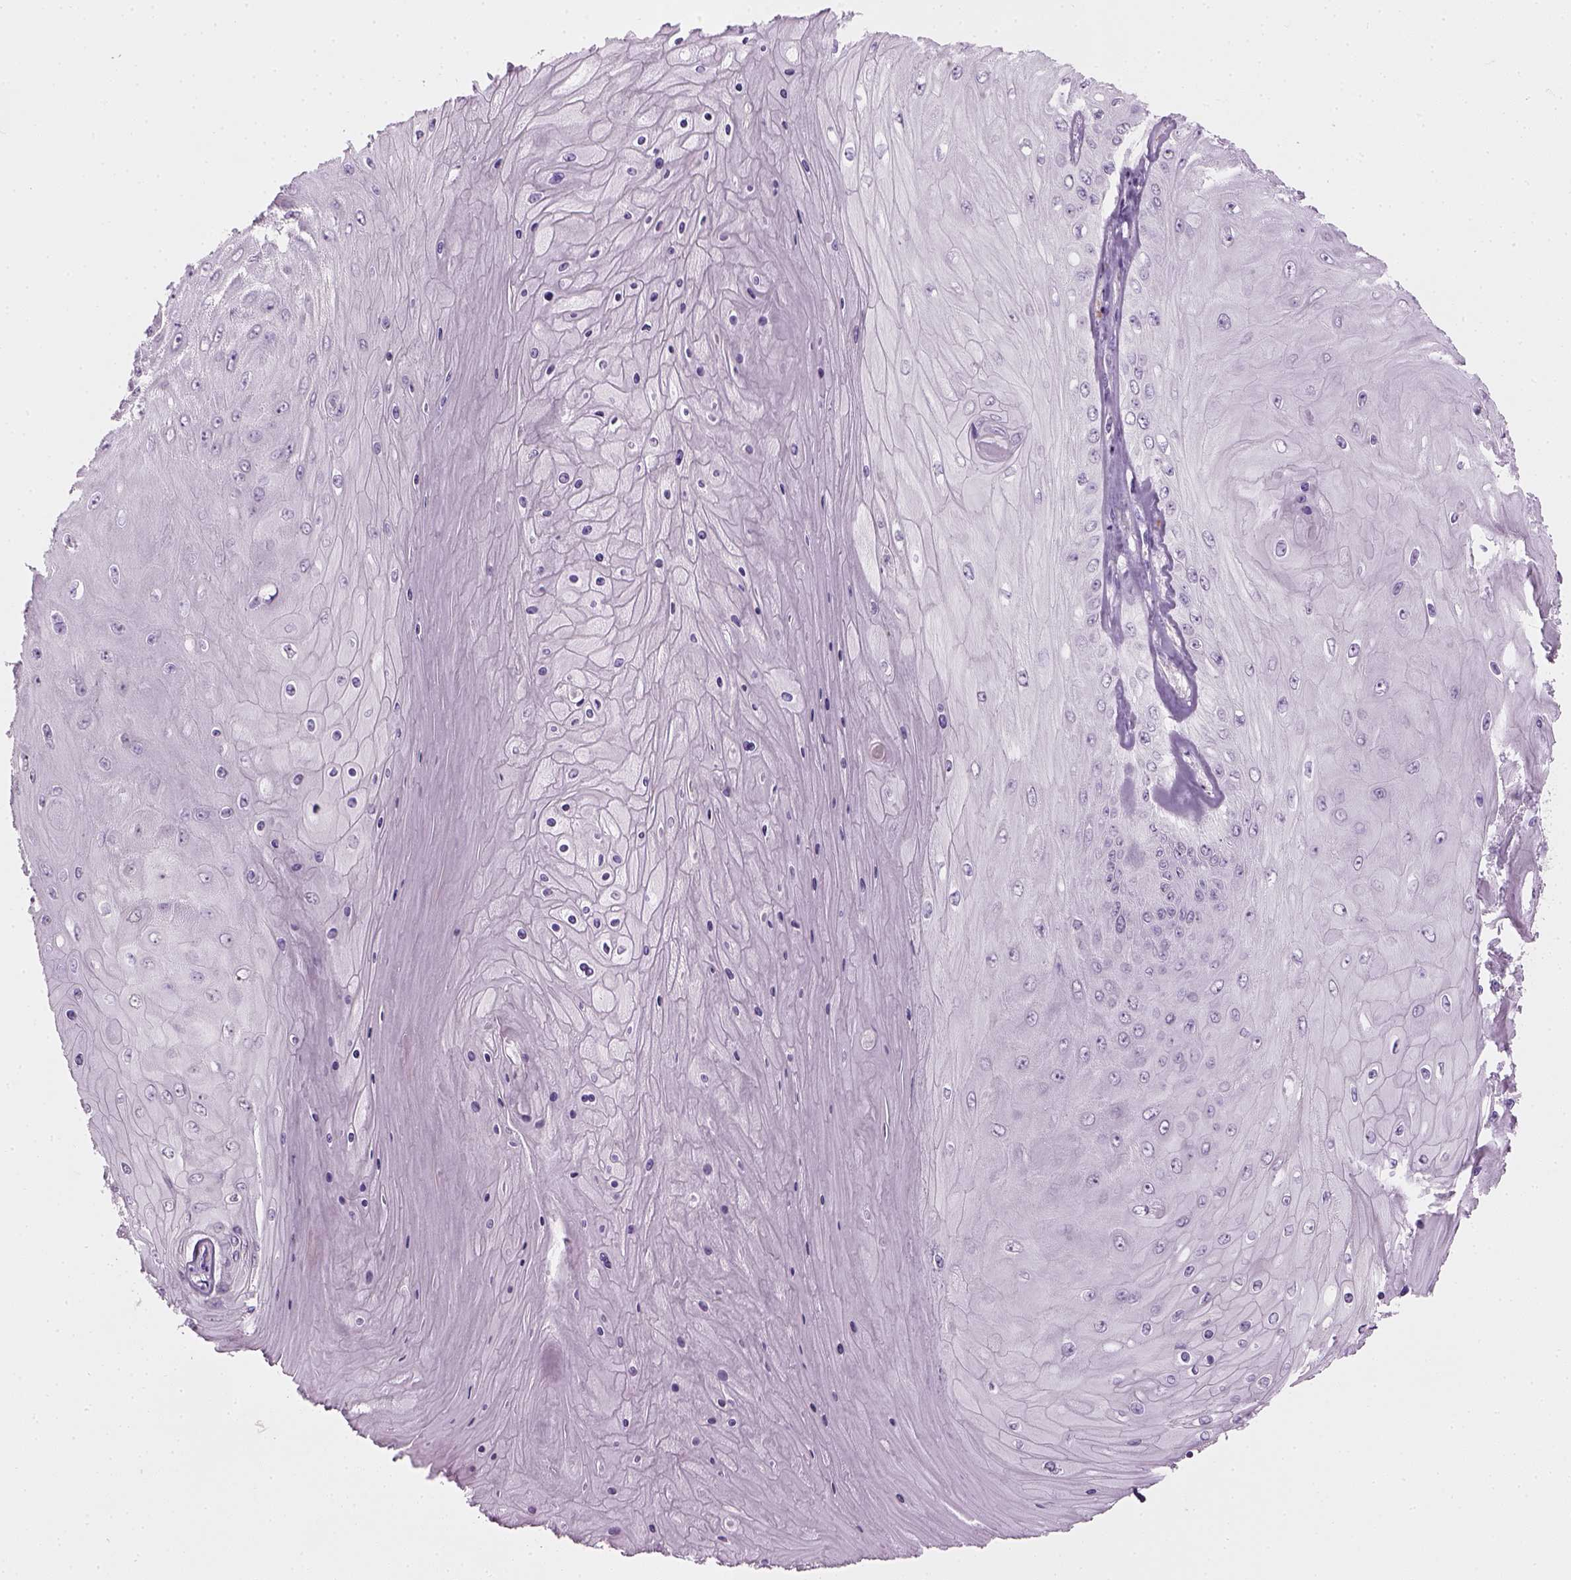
{"staining": {"intensity": "negative", "quantity": "none", "location": "none"}, "tissue": "skin cancer", "cell_type": "Tumor cells", "image_type": "cancer", "snomed": [{"axis": "morphology", "description": "Squamous cell carcinoma, NOS"}, {"axis": "topography", "description": "Skin"}], "caption": "IHC photomicrograph of neoplastic tissue: skin squamous cell carcinoma stained with DAB shows no significant protein staining in tumor cells.", "gene": "TH", "patient": {"sex": "male", "age": 62}}